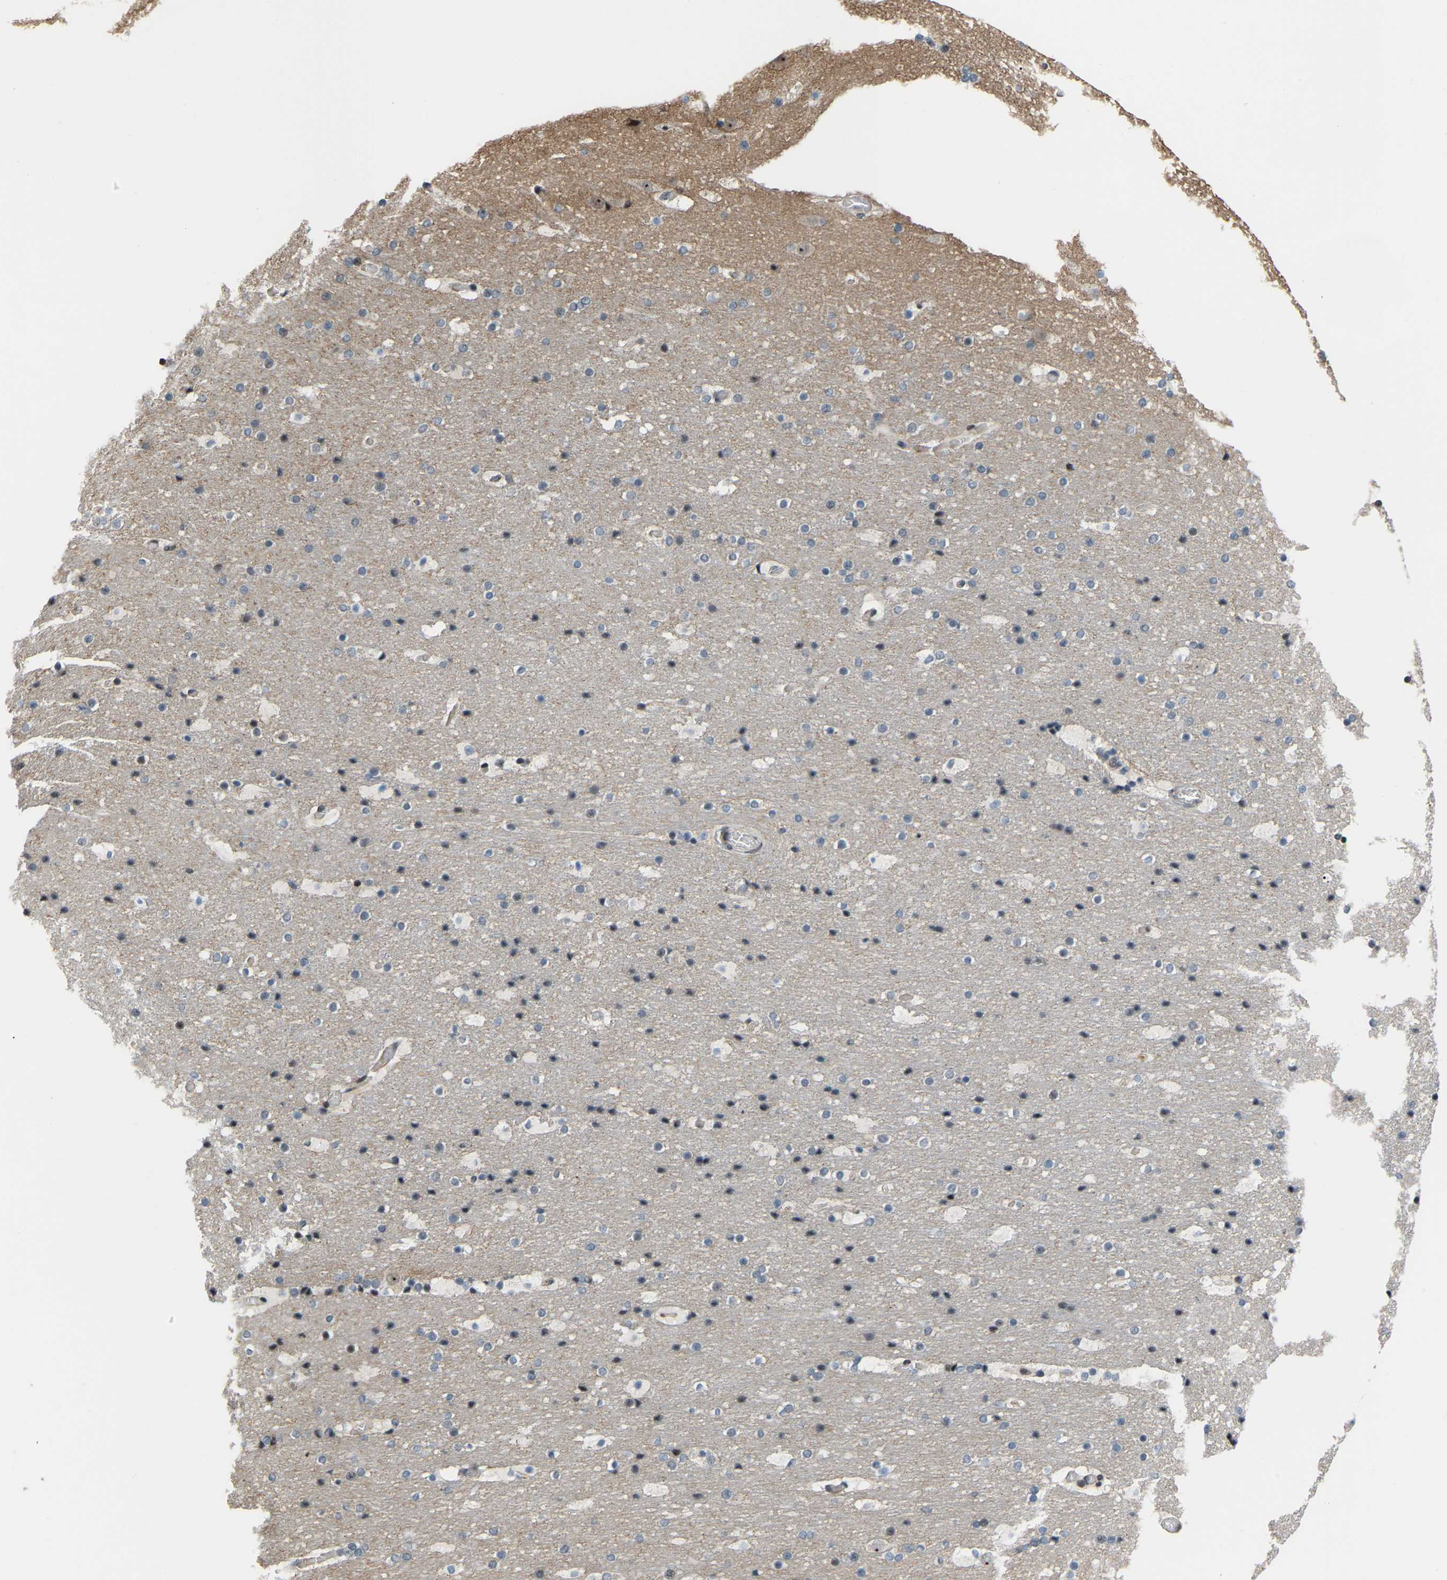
{"staining": {"intensity": "negative", "quantity": "none", "location": "none"}, "tissue": "cerebral cortex", "cell_type": "Endothelial cells", "image_type": "normal", "snomed": [{"axis": "morphology", "description": "Normal tissue, NOS"}, {"axis": "topography", "description": "Cerebral cortex"}], "caption": "The photomicrograph exhibits no staining of endothelial cells in unremarkable cerebral cortex. Brightfield microscopy of immunohistochemistry (IHC) stained with DAB (3,3'-diaminobenzidine) (brown) and hematoxylin (blue), captured at high magnification.", "gene": "CROT", "patient": {"sex": "male", "age": 57}}